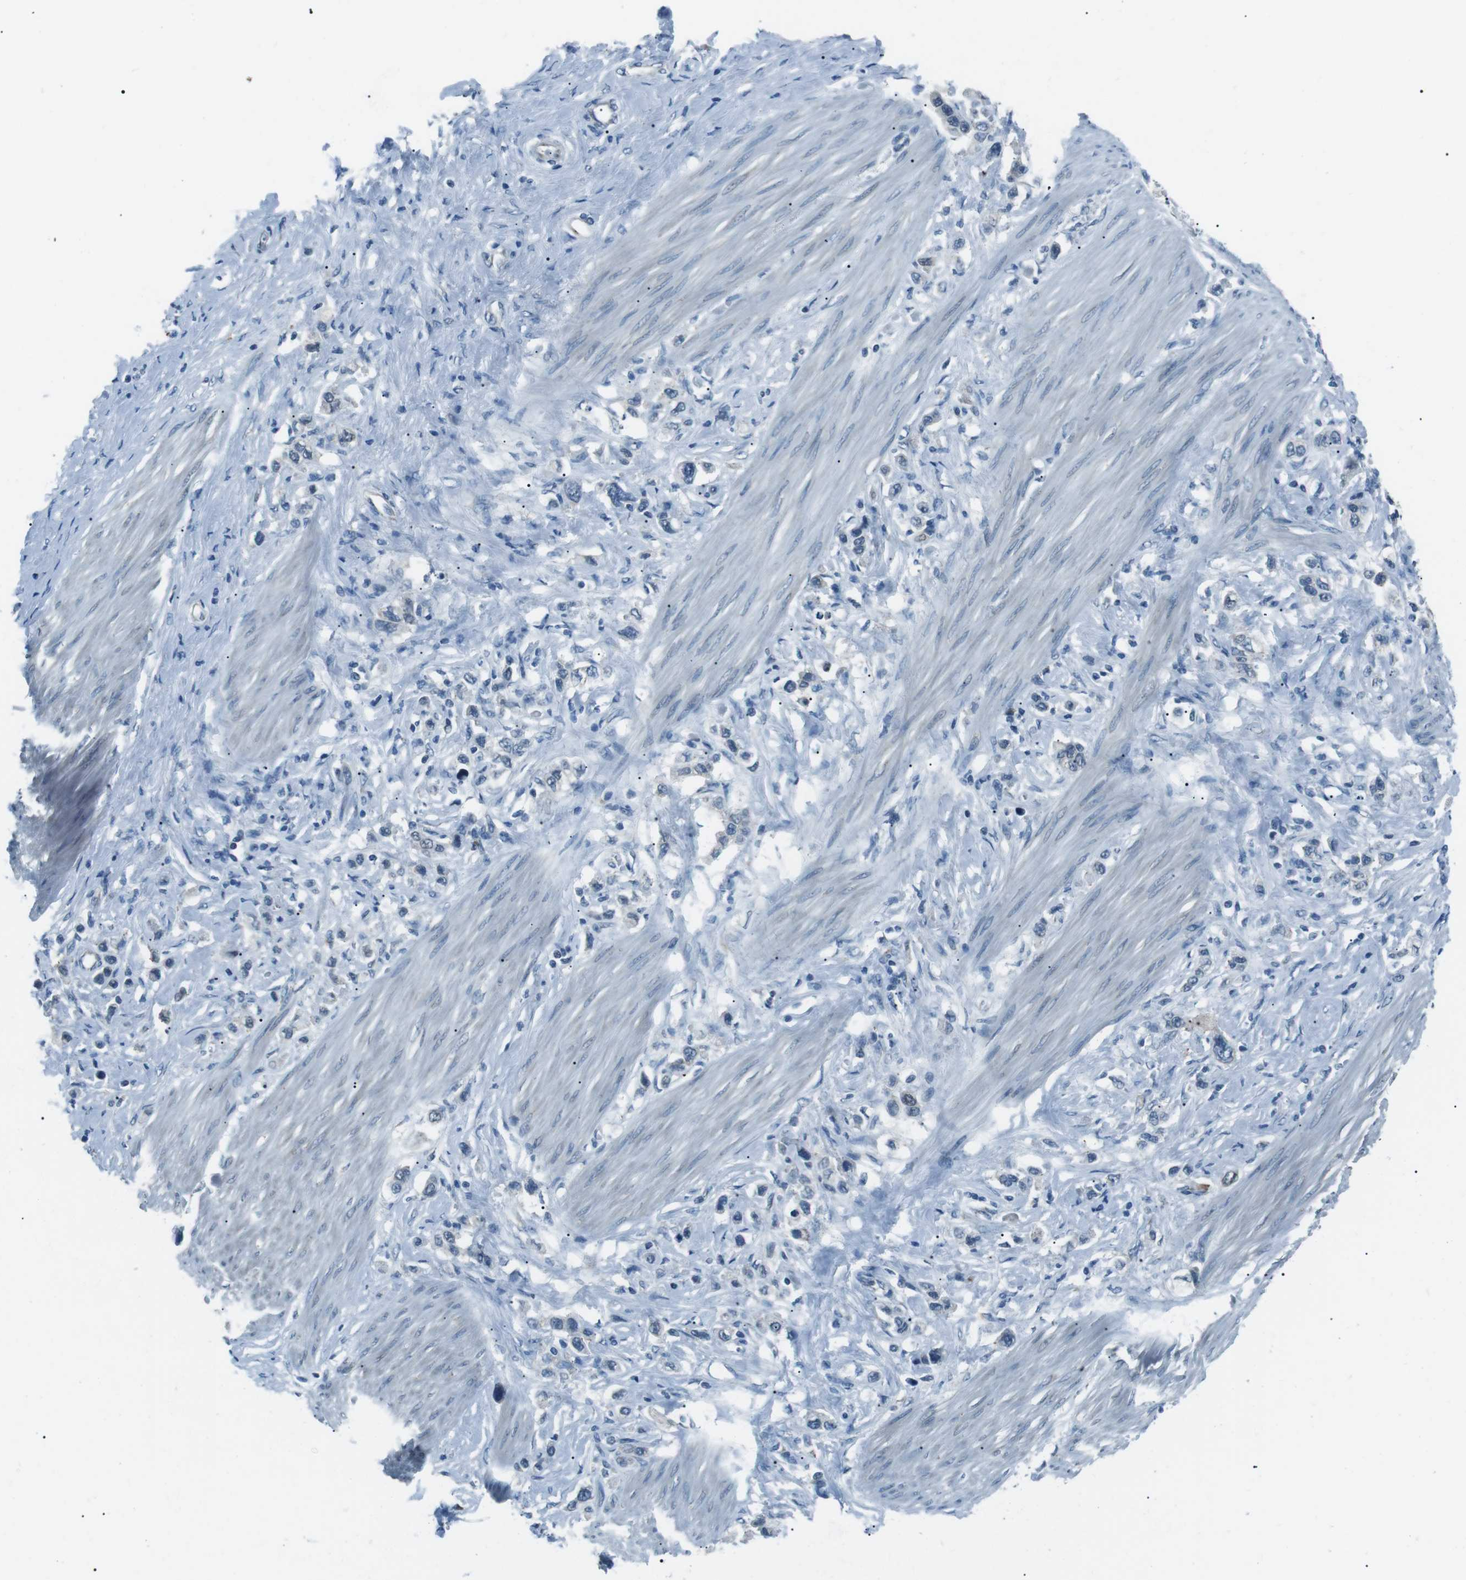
{"staining": {"intensity": "negative", "quantity": "none", "location": "none"}, "tissue": "stomach cancer", "cell_type": "Tumor cells", "image_type": "cancer", "snomed": [{"axis": "morphology", "description": "Adenocarcinoma, NOS"}, {"axis": "topography", "description": "Stomach"}], "caption": "DAB immunohistochemical staining of human stomach cancer (adenocarcinoma) reveals no significant staining in tumor cells. The staining is performed using DAB (3,3'-diaminobenzidine) brown chromogen with nuclei counter-stained in using hematoxylin.", "gene": "SERPINB2", "patient": {"sex": "female", "age": 65}}